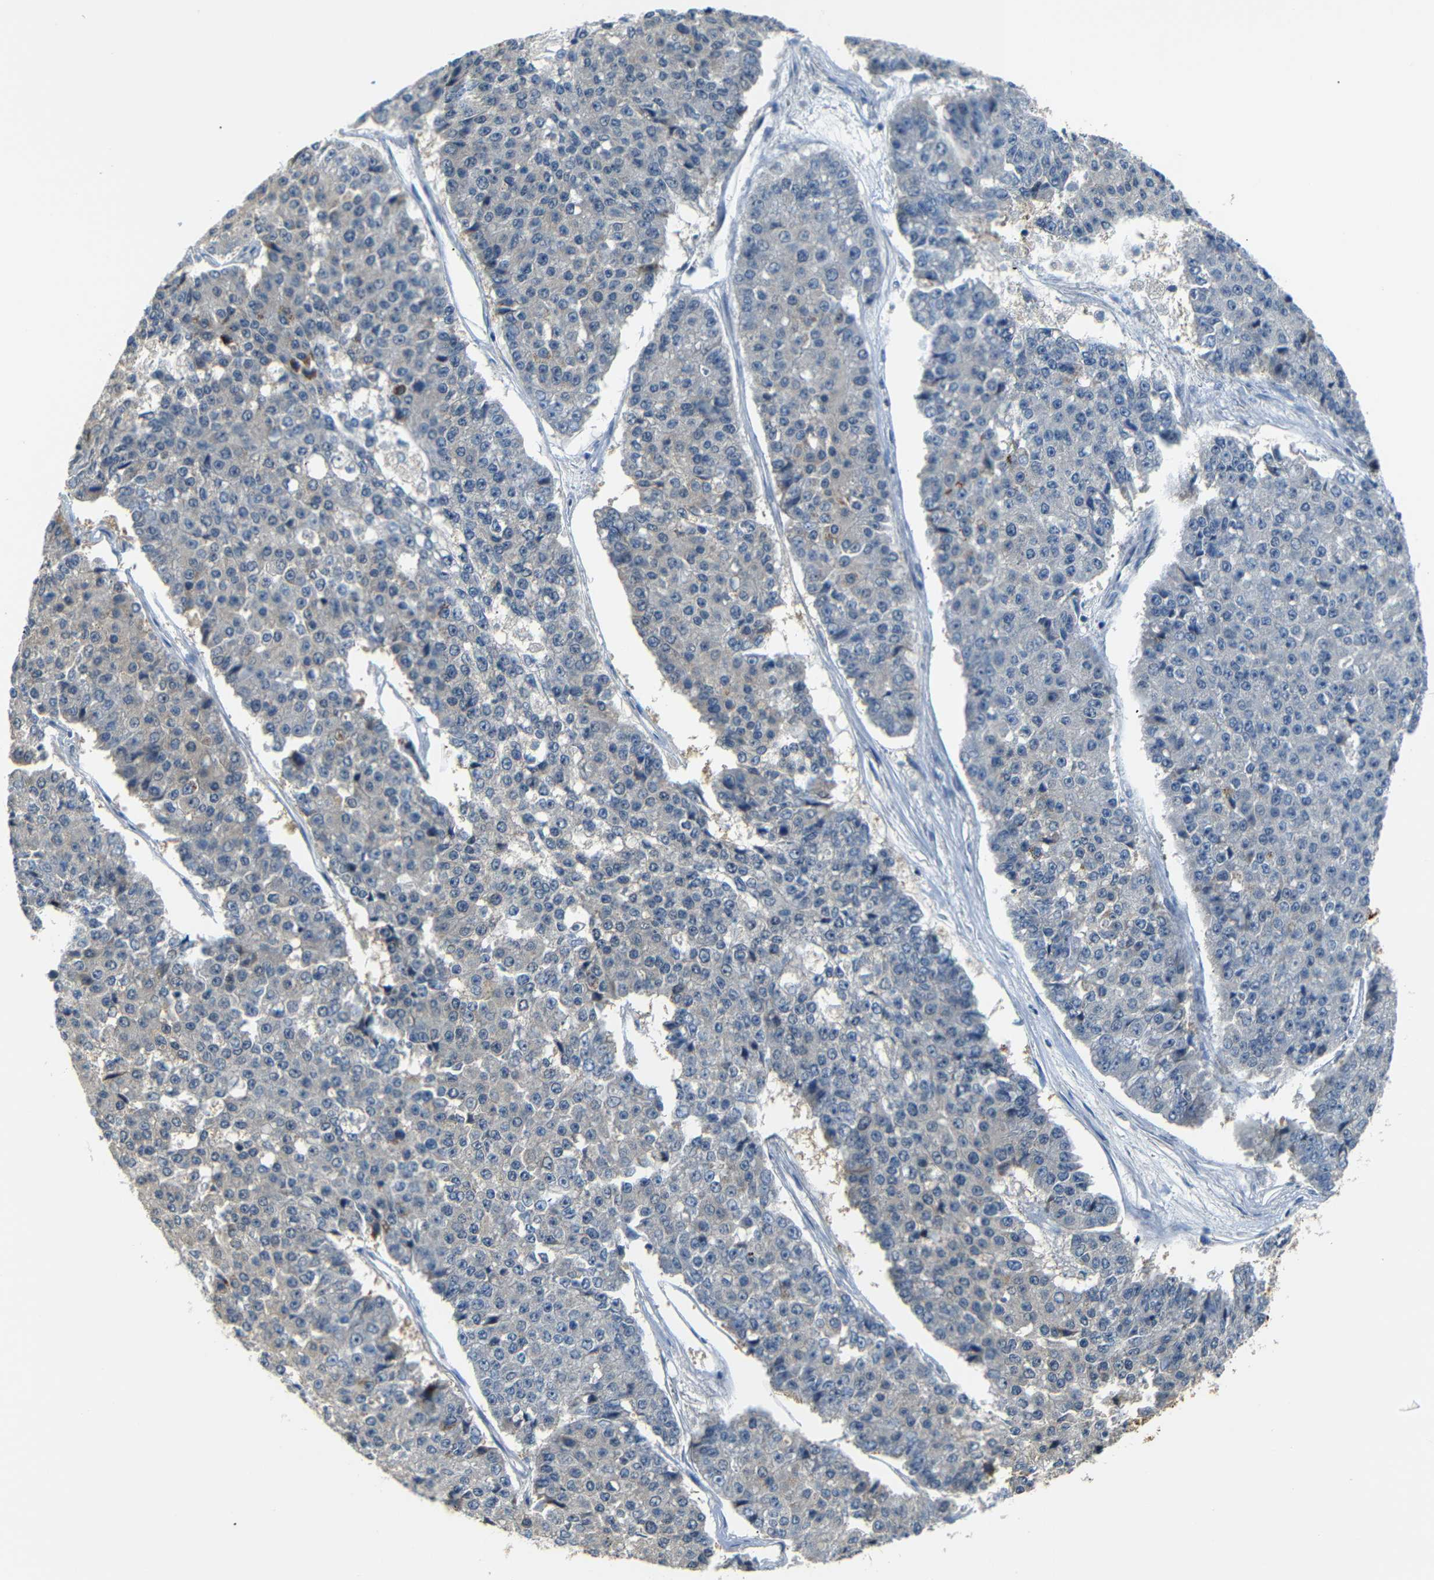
{"staining": {"intensity": "negative", "quantity": "none", "location": "none"}, "tissue": "pancreatic cancer", "cell_type": "Tumor cells", "image_type": "cancer", "snomed": [{"axis": "morphology", "description": "Adenocarcinoma, NOS"}, {"axis": "topography", "description": "Pancreas"}], "caption": "High magnification brightfield microscopy of pancreatic cancer (adenocarcinoma) stained with DAB (brown) and counterstained with hematoxylin (blue): tumor cells show no significant expression.", "gene": "SFN", "patient": {"sex": "male", "age": 50}}